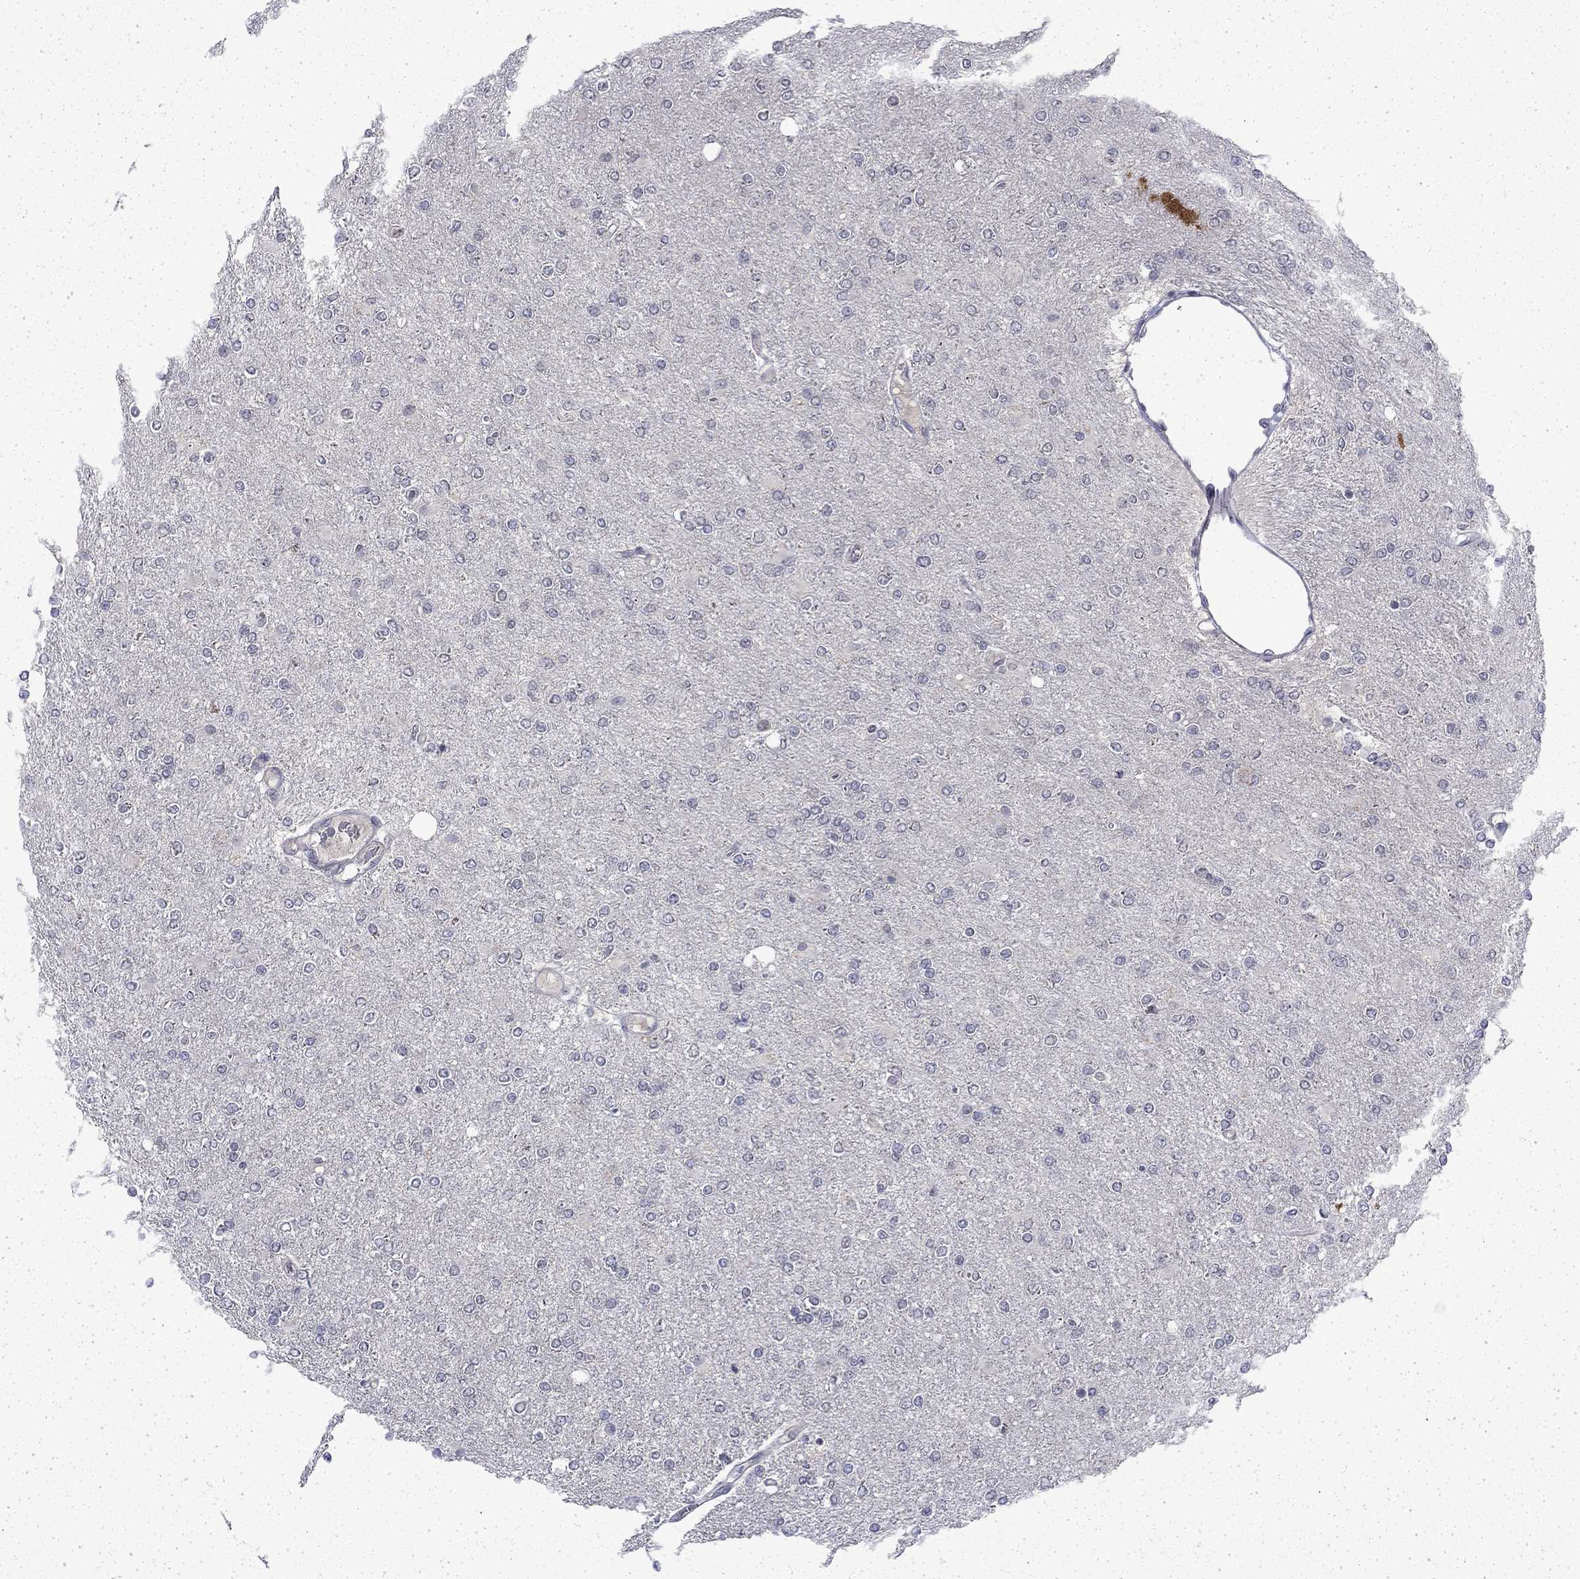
{"staining": {"intensity": "negative", "quantity": "none", "location": "none"}, "tissue": "glioma", "cell_type": "Tumor cells", "image_type": "cancer", "snomed": [{"axis": "morphology", "description": "Glioma, malignant, High grade"}, {"axis": "topography", "description": "Cerebral cortex"}], "caption": "There is no significant positivity in tumor cells of malignant glioma (high-grade).", "gene": "CHAT", "patient": {"sex": "male", "age": 70}}